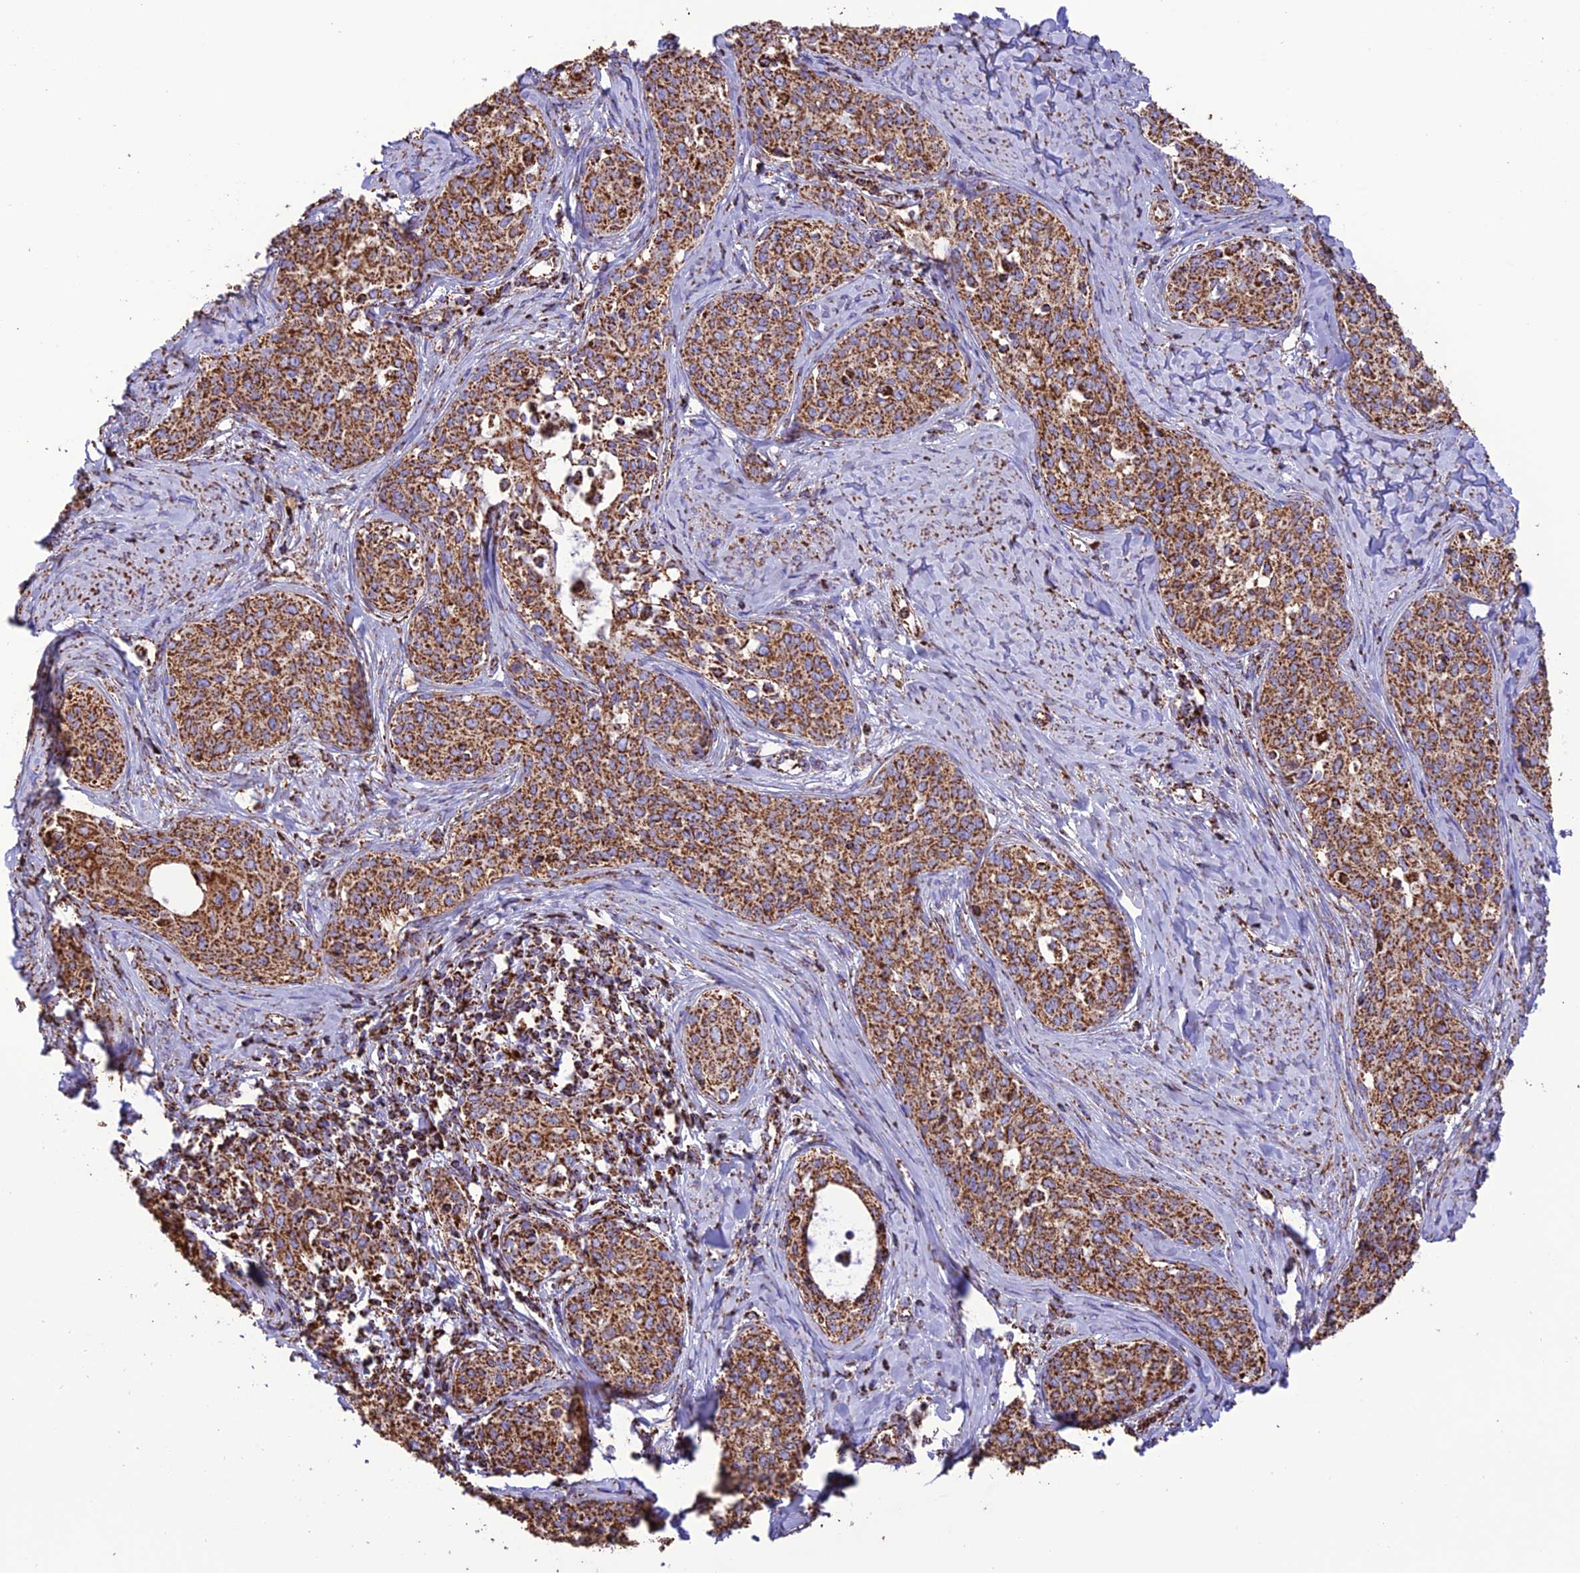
{"staining": {"intensity": "strong", "quantity": ">75%", "location": "cytoplasmic/membranous"}, "tissue": "cervical cancer", "cell_type": "Tumor cells", "image_type": "cancer", "snomed": [{"axis": "morphology", "description": "Squamous cell carcinoma, NOS"}, {"axis": "morphology", "description": "Adenocarcinoma, NOS"}, {"axis": "topography", "description": "Cervix"}], "caption": "Protein expression analysis of human cervical squamous cell carcinoma reveals strong cytoplasmic/membranous expression in about >75% of tumor cells.", "gene": "NDUFAF1", "patient": {"sex": "female", "age": 52}}